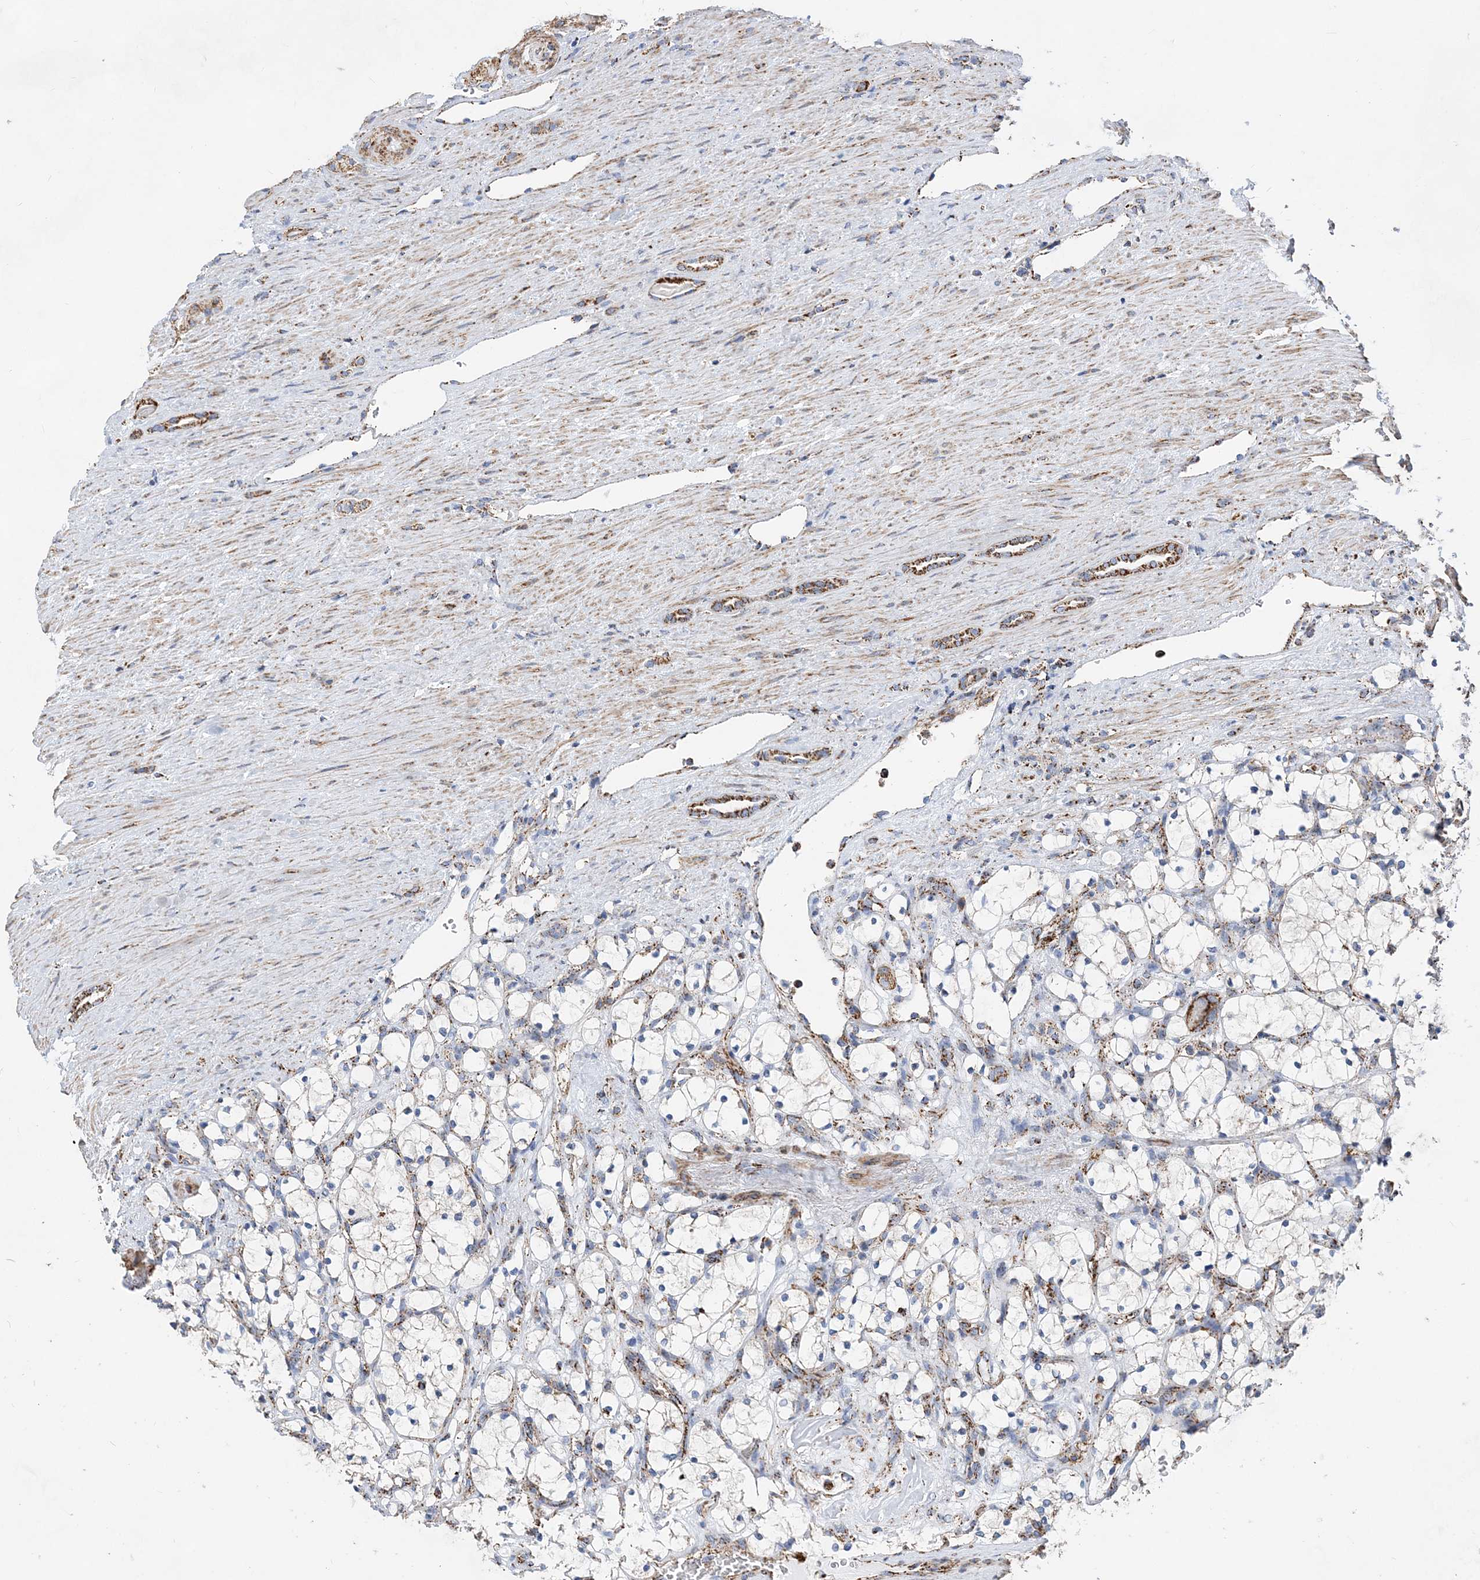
{"staining": {"intensity": "negative", "quantity": "none", "location": "none"}, "tissue": "renal cancer", "cell_type": "Tumor cells", "image_type": "cancer", "snomed": [{"axis": "morphology", "description": "Adenocarcinoma, NOS"}, {"axis": "topography", "description": "Kidney"}], "caption": "Tumor cells show no significant protein expression in adenocarcinoma (renal).", "gene": "ACOT9", "patient": {"sex": "female", "age": 69}}